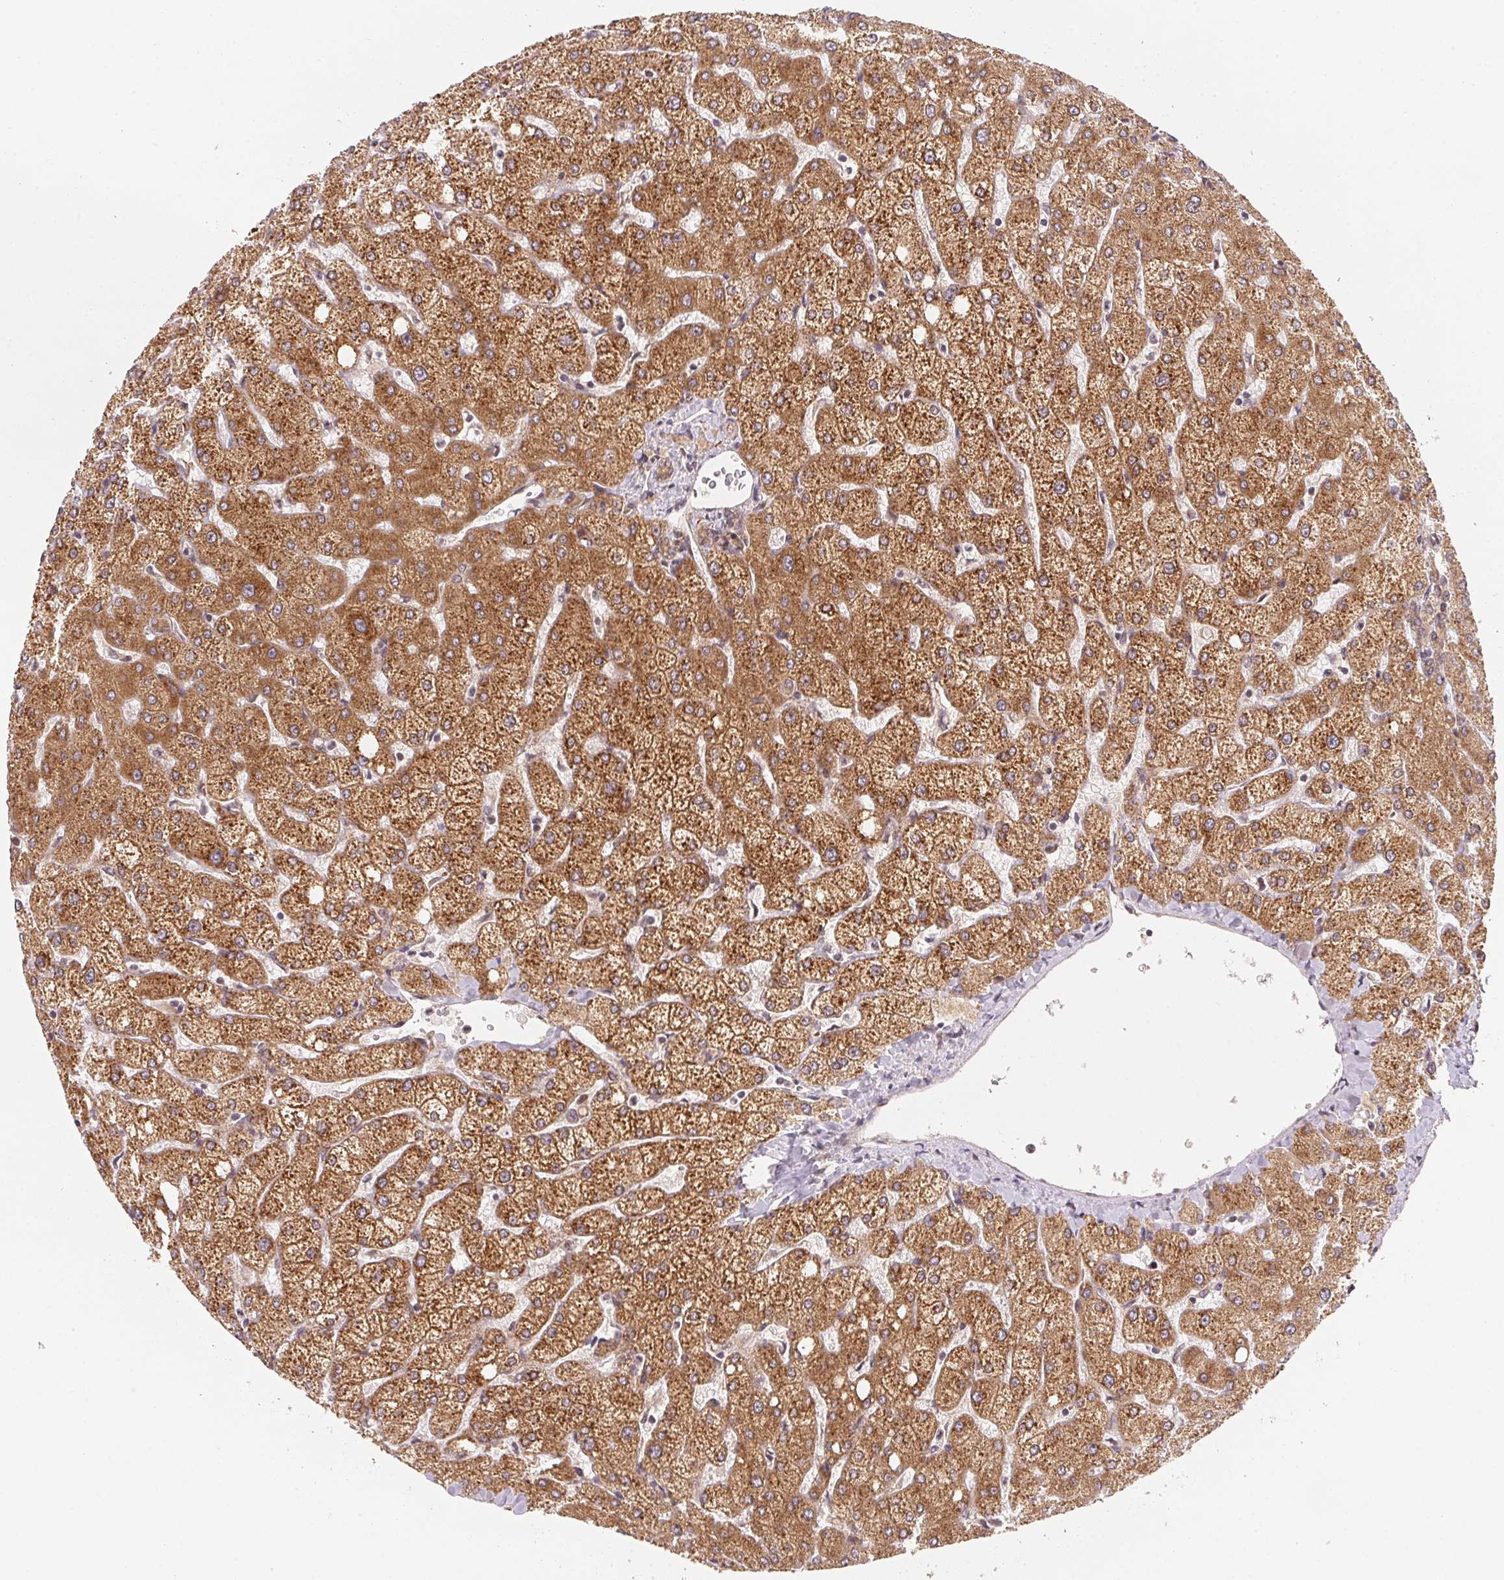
{"staining": {"intensity": "weak", "quantity": "25%-75%", "location": "cytoplasmic/membranous"}, "tissue": "liver", "cell_type": "Cholangiocytes", "image_type": "normal", "snomed": [{"axis": "morphology", "description": "Normal tissue, NOS"}, {"axis": "topography", "description": "Liver"}], "caption": "High-power microscopy captured an IHC image of unremarkable liver, revealing weak cytoplasmic/membranous expression in approximately 25%-75% of cholangiocytes.", "gene": "EI24", "patient": {"sex": "female", "age": 54}}